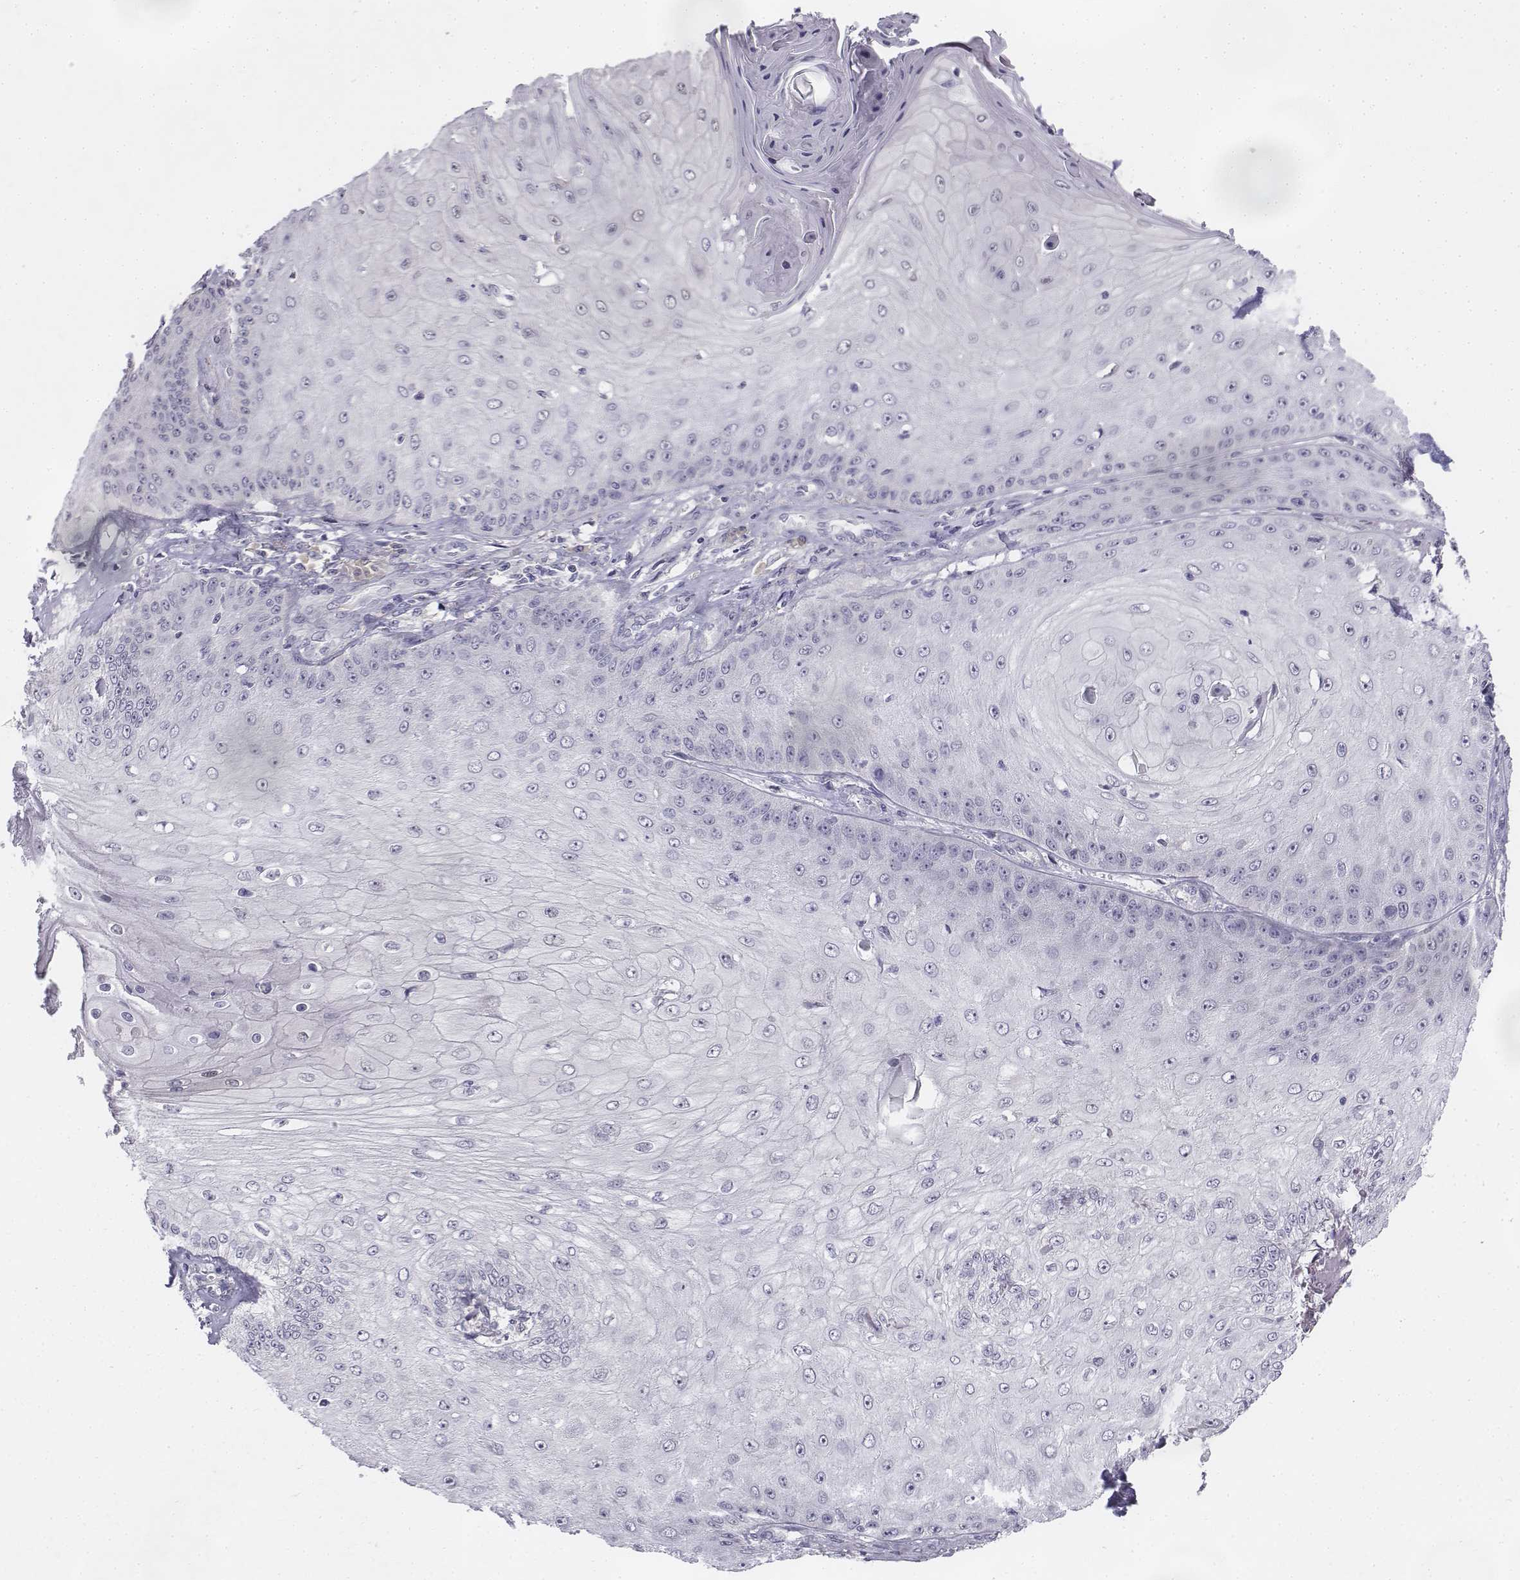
{"staining": {"intensity": "negative", "quantity": "none", "location": "none"}, "tissue": "skin cancer", "cell_type": "Tumor cells", "image_type": "cancer", "snomed": [{"axis": "morphology", "description": "Squamous cell carcinoma, NOS"}, {"axis": "topography", "description": "Skin"}], "caption": "Tumor cells are negative for brown protein staining in squamous cell carcinoma (skin).", "gene": "PENK", "patient": {"sex": "male", "age": 70}}